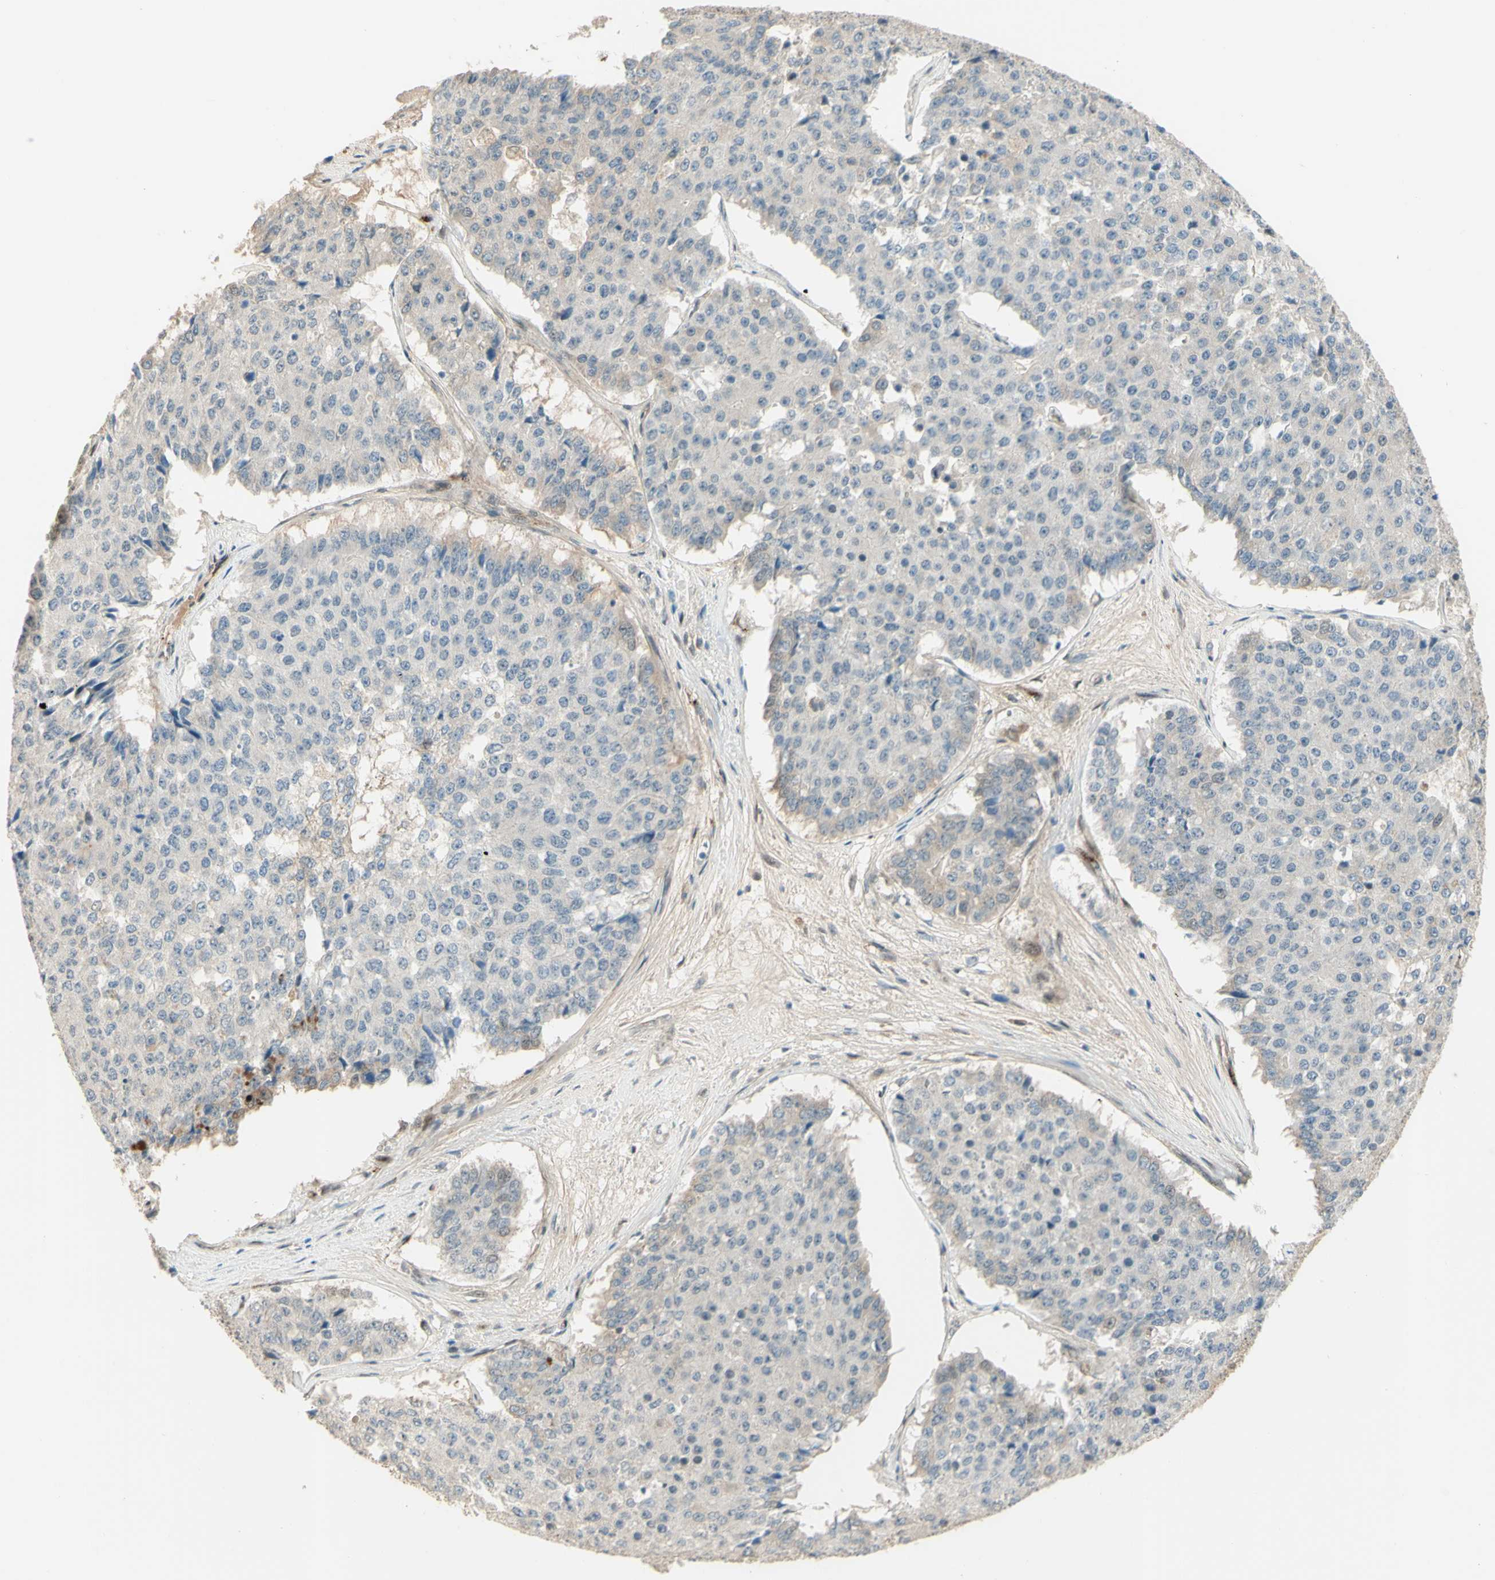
{"staining": {"intensity": "negative", "quantity": "none", "location": "none"}, "tissue": "pancreatic cancer", "cell_type": "Tumor cells", "image_type": "cancer", "snomed": [{"axis": "morphology", "description": "Adenocarcinoma, NOS"}, {"axis": "topography", "description": "Pancreas"}], "caption": "Immunohistochemistry of human adenocarcinoma (pancreatic) exhibits no positivity in tumor cells.", "gene": "ANGPT2", "patient": {"sex": "male", "age": 50}}